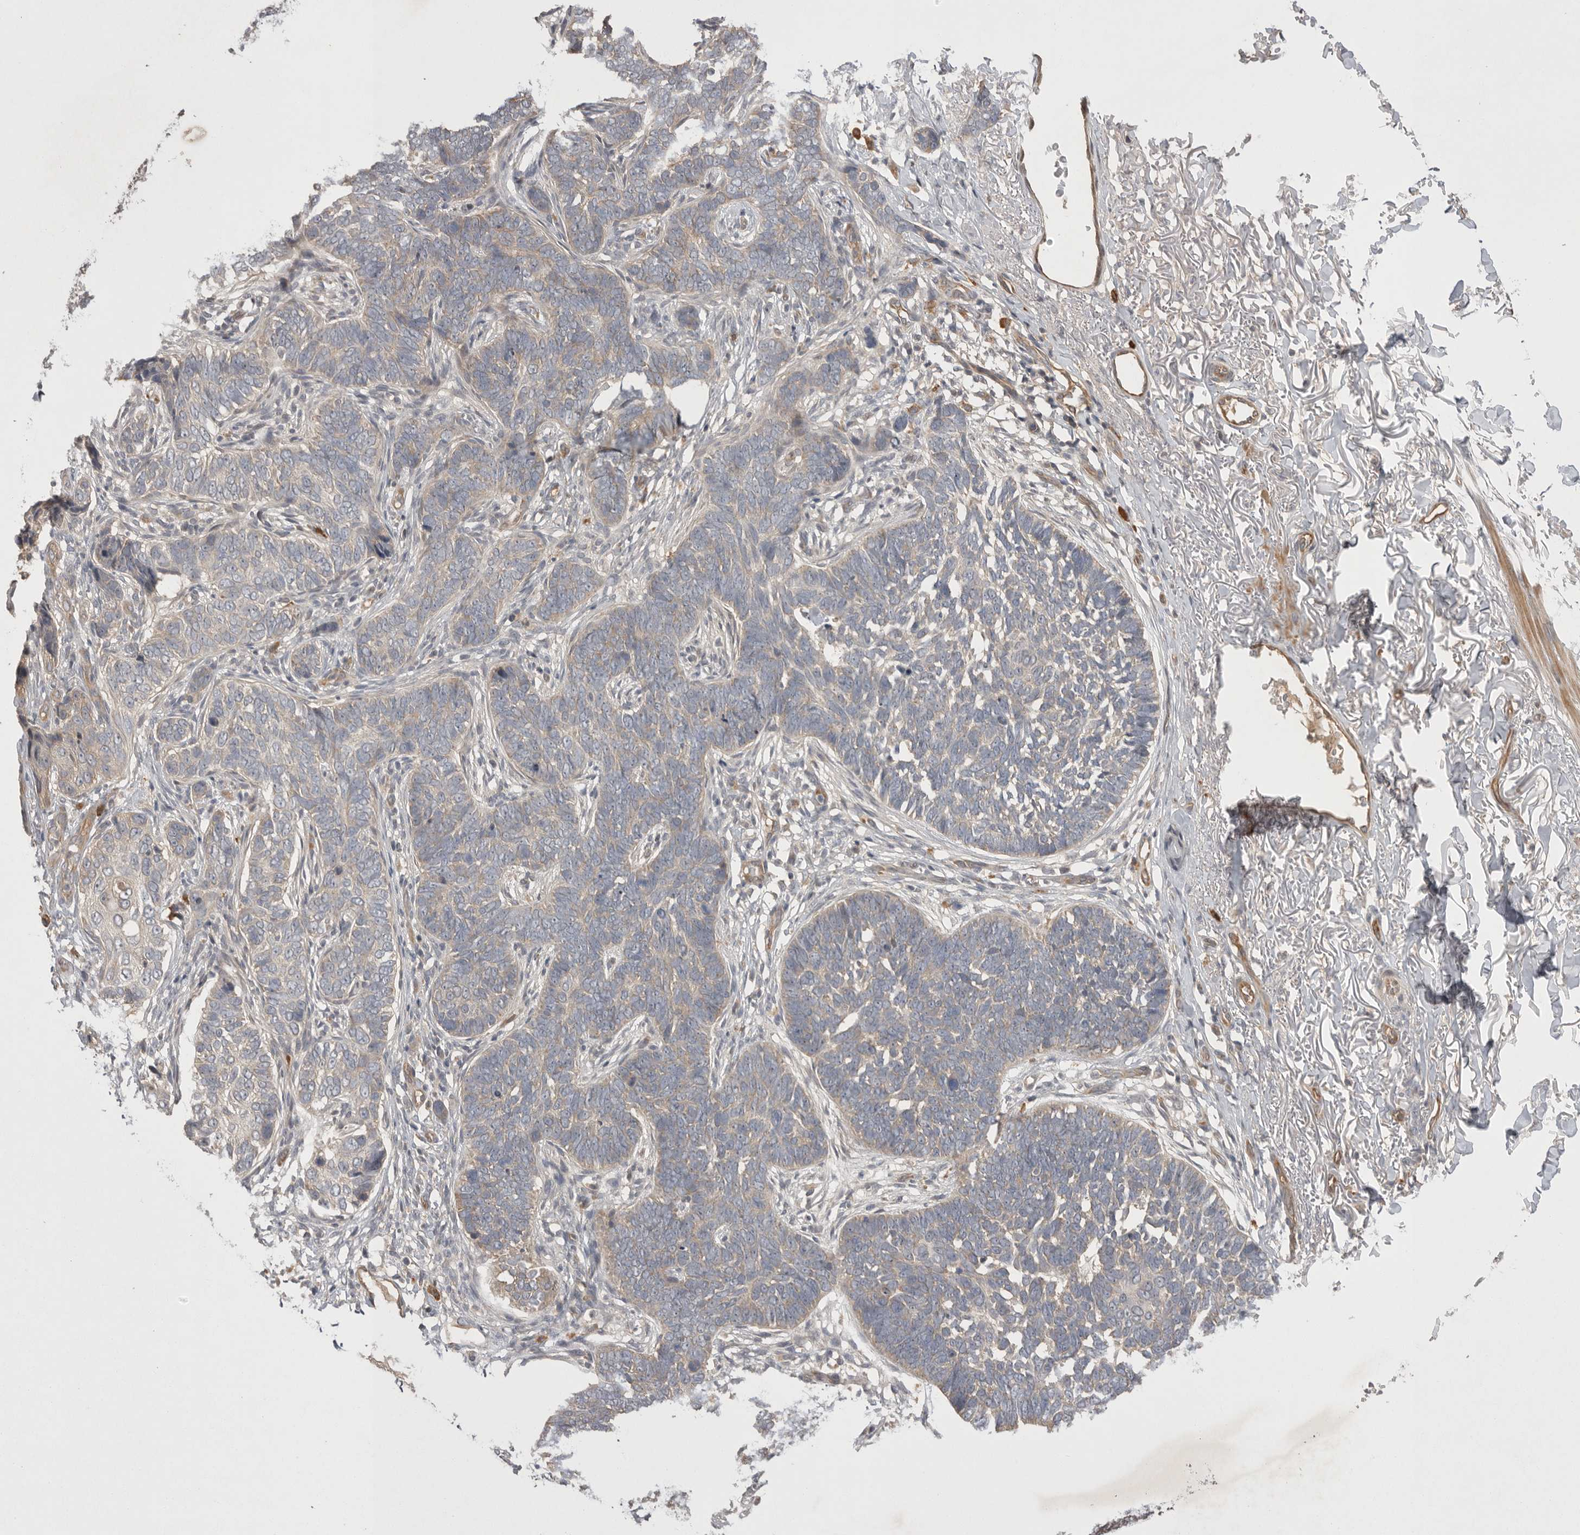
{"staining": {"intensity": "negative", "quantity": "none", "location": "none"}, "tissue": "skin cancer", "cell_type": "Tumor cells", "image_type": "cancer", "snomed": [{"axis": "morphology", "description": "Normal tissue, NOS"}, {"axis": "morphology", "description": "Basal cell carcinoma"}, {"axis": "topography", "description": "Skin"}], "caption": "Basal cell carcinoma (skin) stained for a protein using IHC demonstrates no positivity tumor cells.", "gene": "NRCAM", "patient": {"sex": "male", "age": 77}}